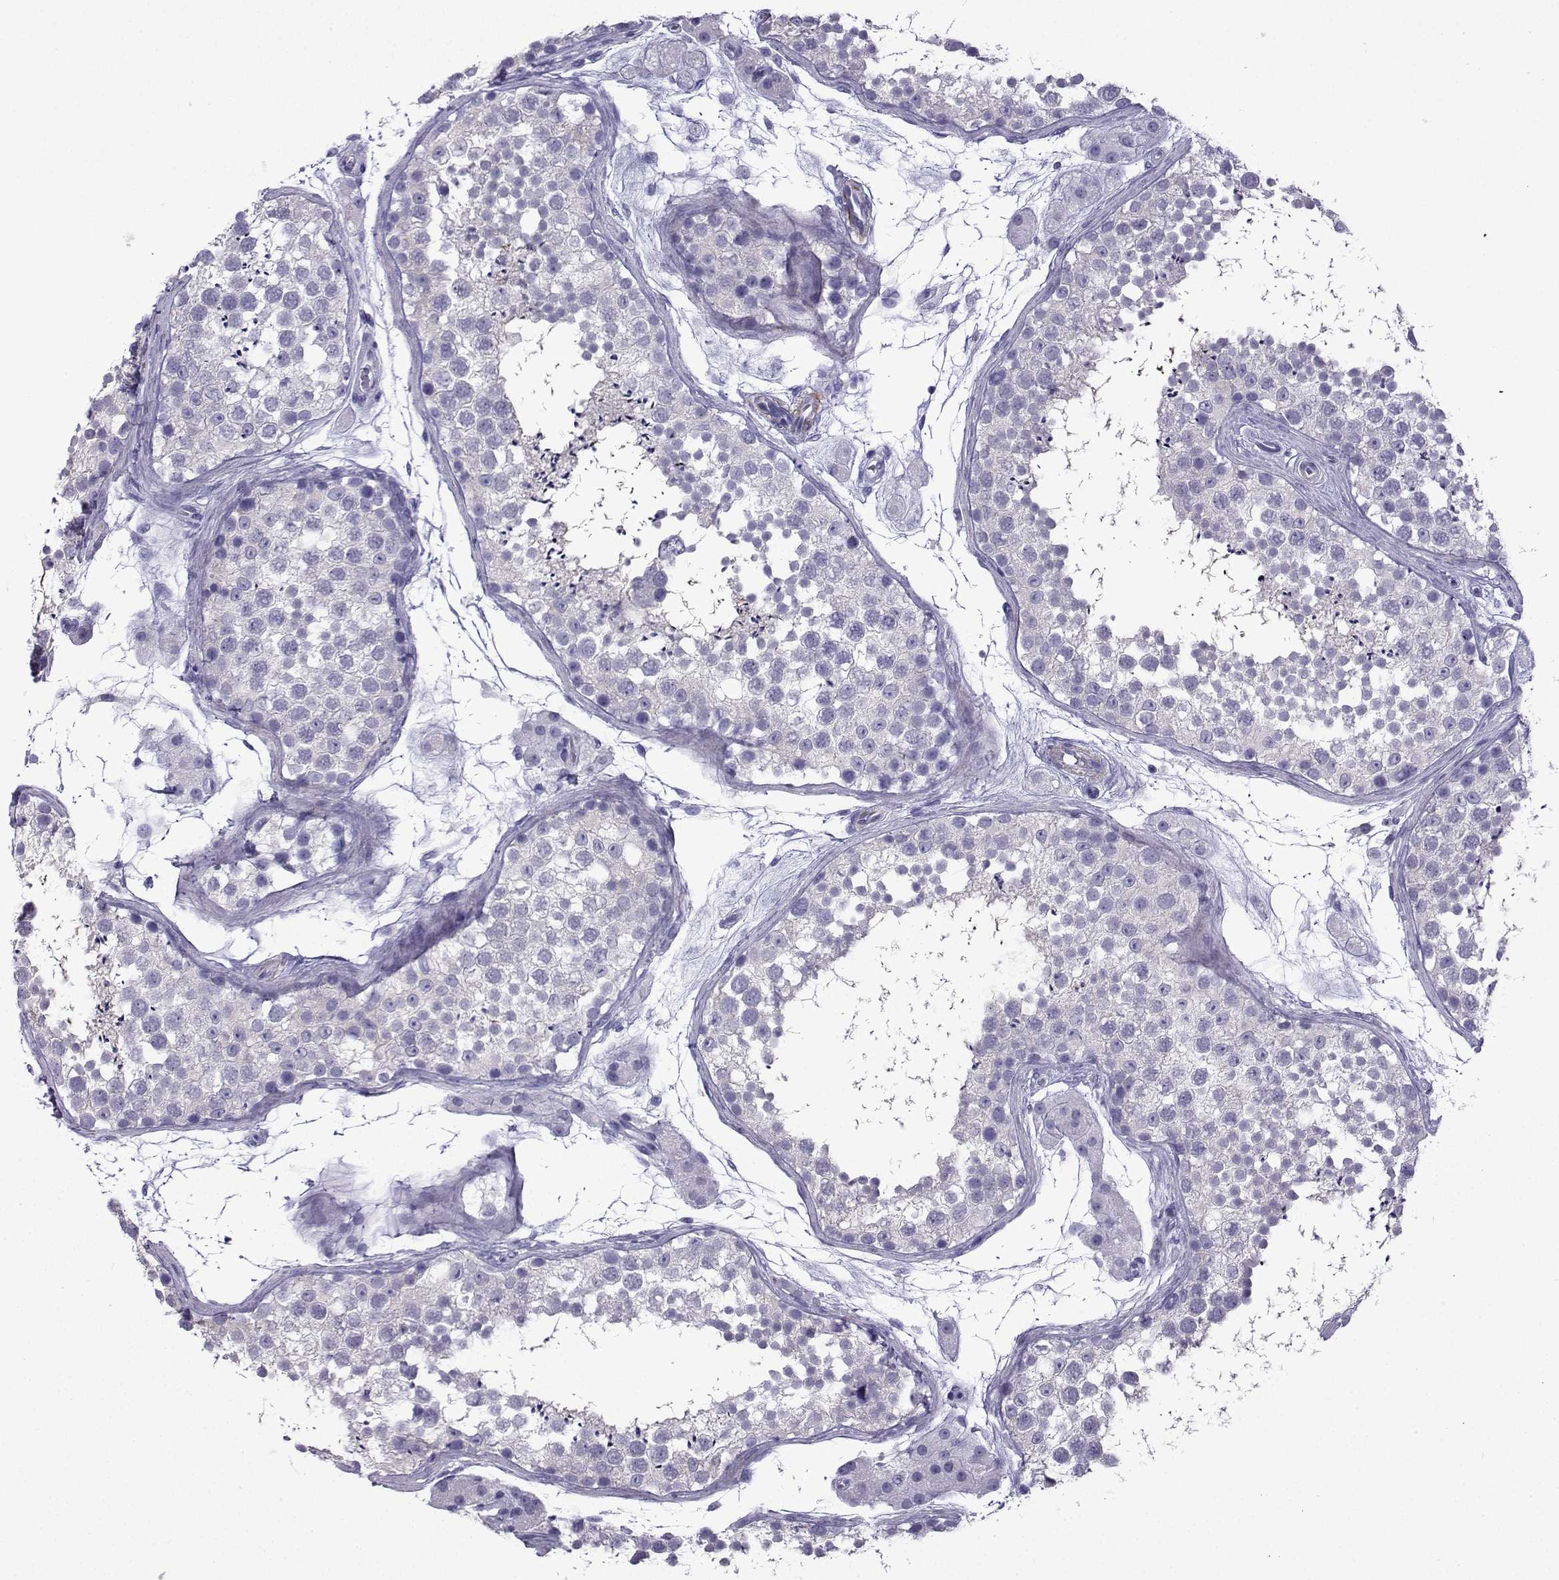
{"staining": {"intensity": "negative", "quantity": "none", "location": "none"}, "tissue": "testis", "cell_type": "Cells in seminiferous ducts", "image_type": "normal", "snomed": [{"axis": "morphology", "description": "Normal tissue, NOS"}, {"axis": "topography", "description": "Testis"}], "caption": "Histopathology image shows no significant protein staining in cells in seminiferous ducts of unremarkable testis. (DAB immunohistochemistry (IHC) visualized using brightfield microscopy, high magnification).", "gene": "KCNF1", "patient": {"sex": "male", "age": 41}}